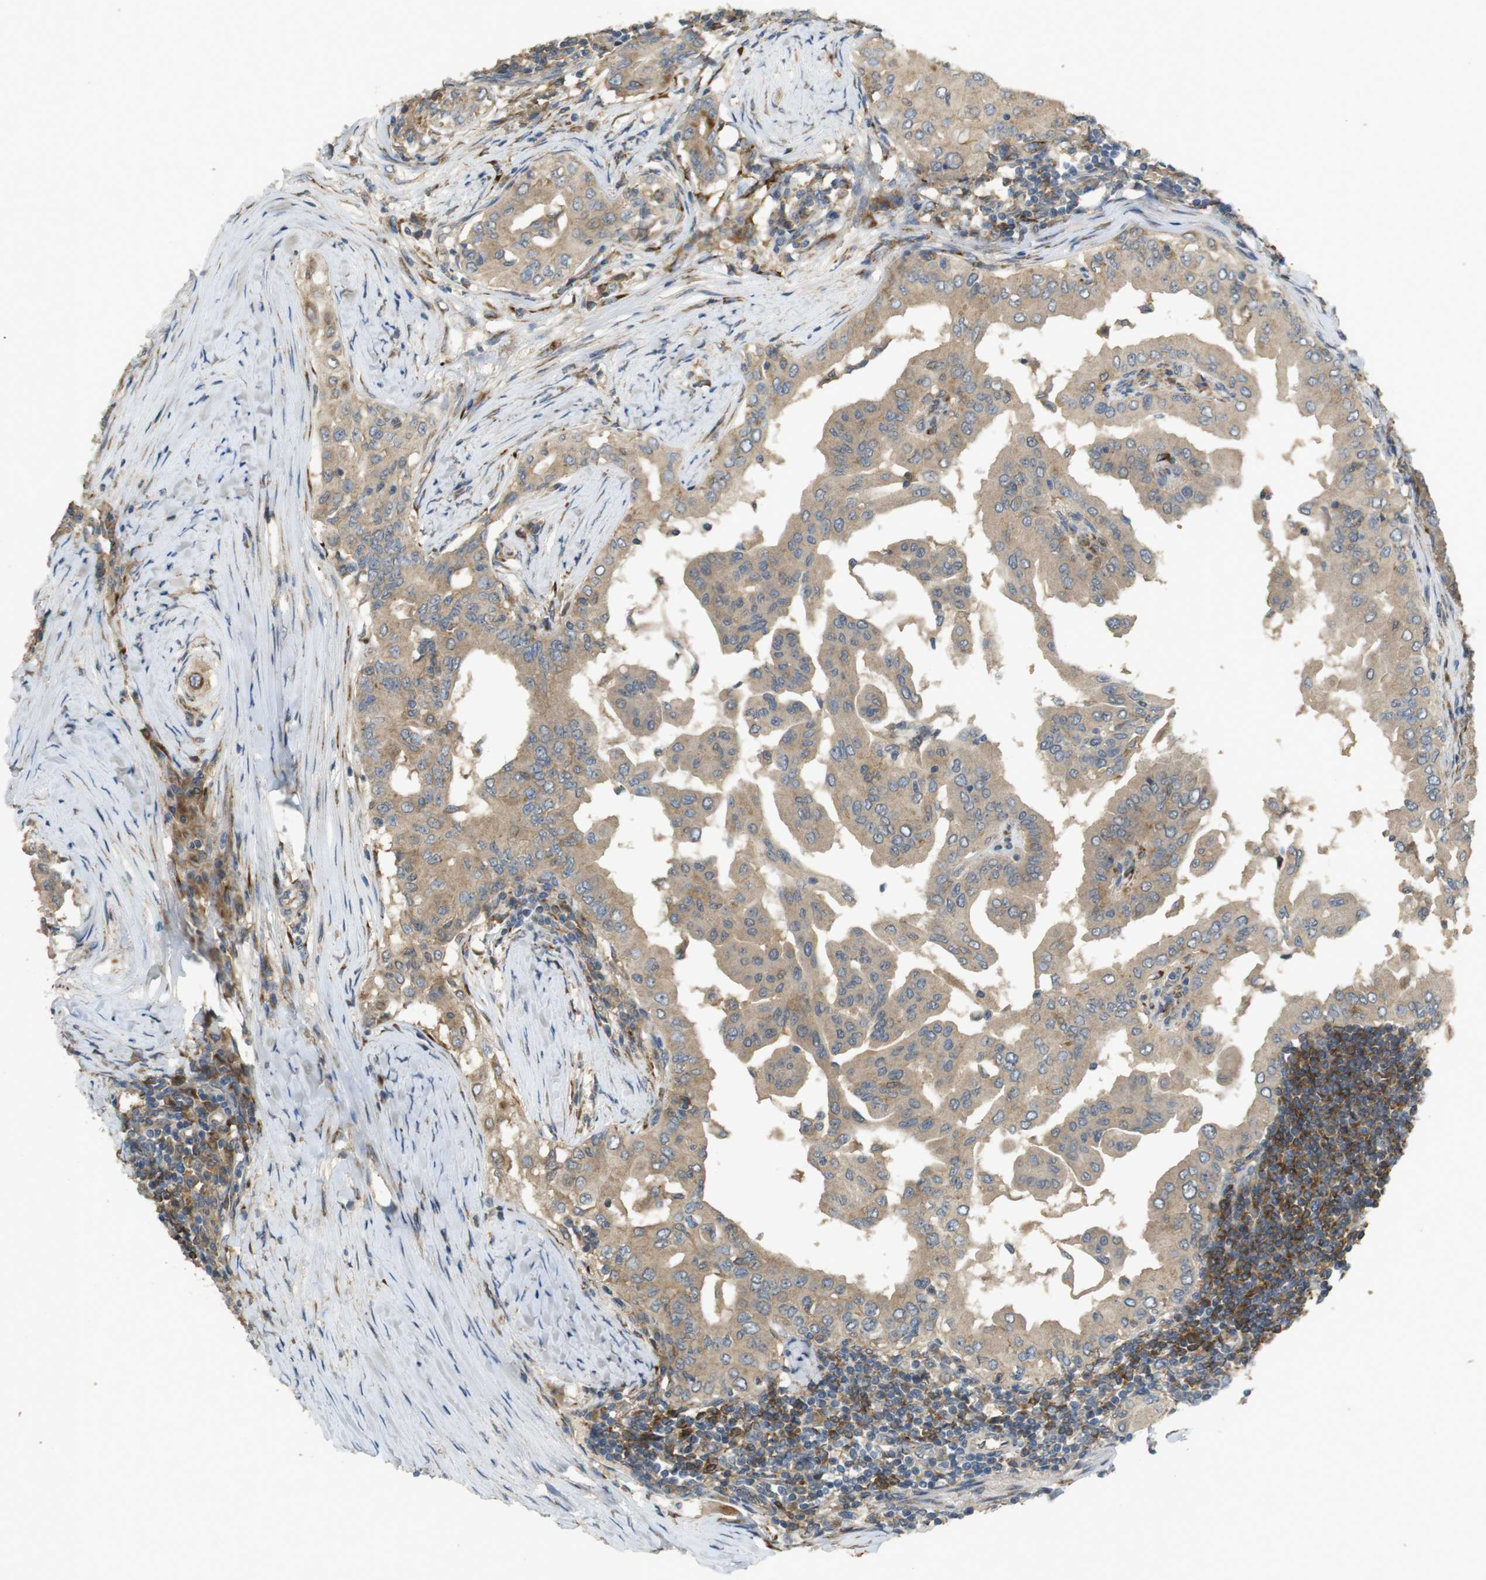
{"staining": {"intensity": "moderate", "quantity": ">75%", "location": "cytoplasmic/membranous"}, "tissue": "thyroid cancer", "cell_type": "Tumor cells", "image_type": "cancer", "snomed": [{"axis": "morphology", "description": "Papillary adenocarcinoma, NOS"}, {"axis": "topography", "description": "Thyroid gland"}], "caption": "Protein expression analysis of thyroid papillary adenocarcinoma shows moderate cytoplasmic/membranous staining in about >75% of tumor cells. (DAB (3,3'-diaminobenzidine) IHC with brightfield microscopy, high magnification).", "gene": "ARHGAP24", "patient": {"sex": "male", "age": 33}}